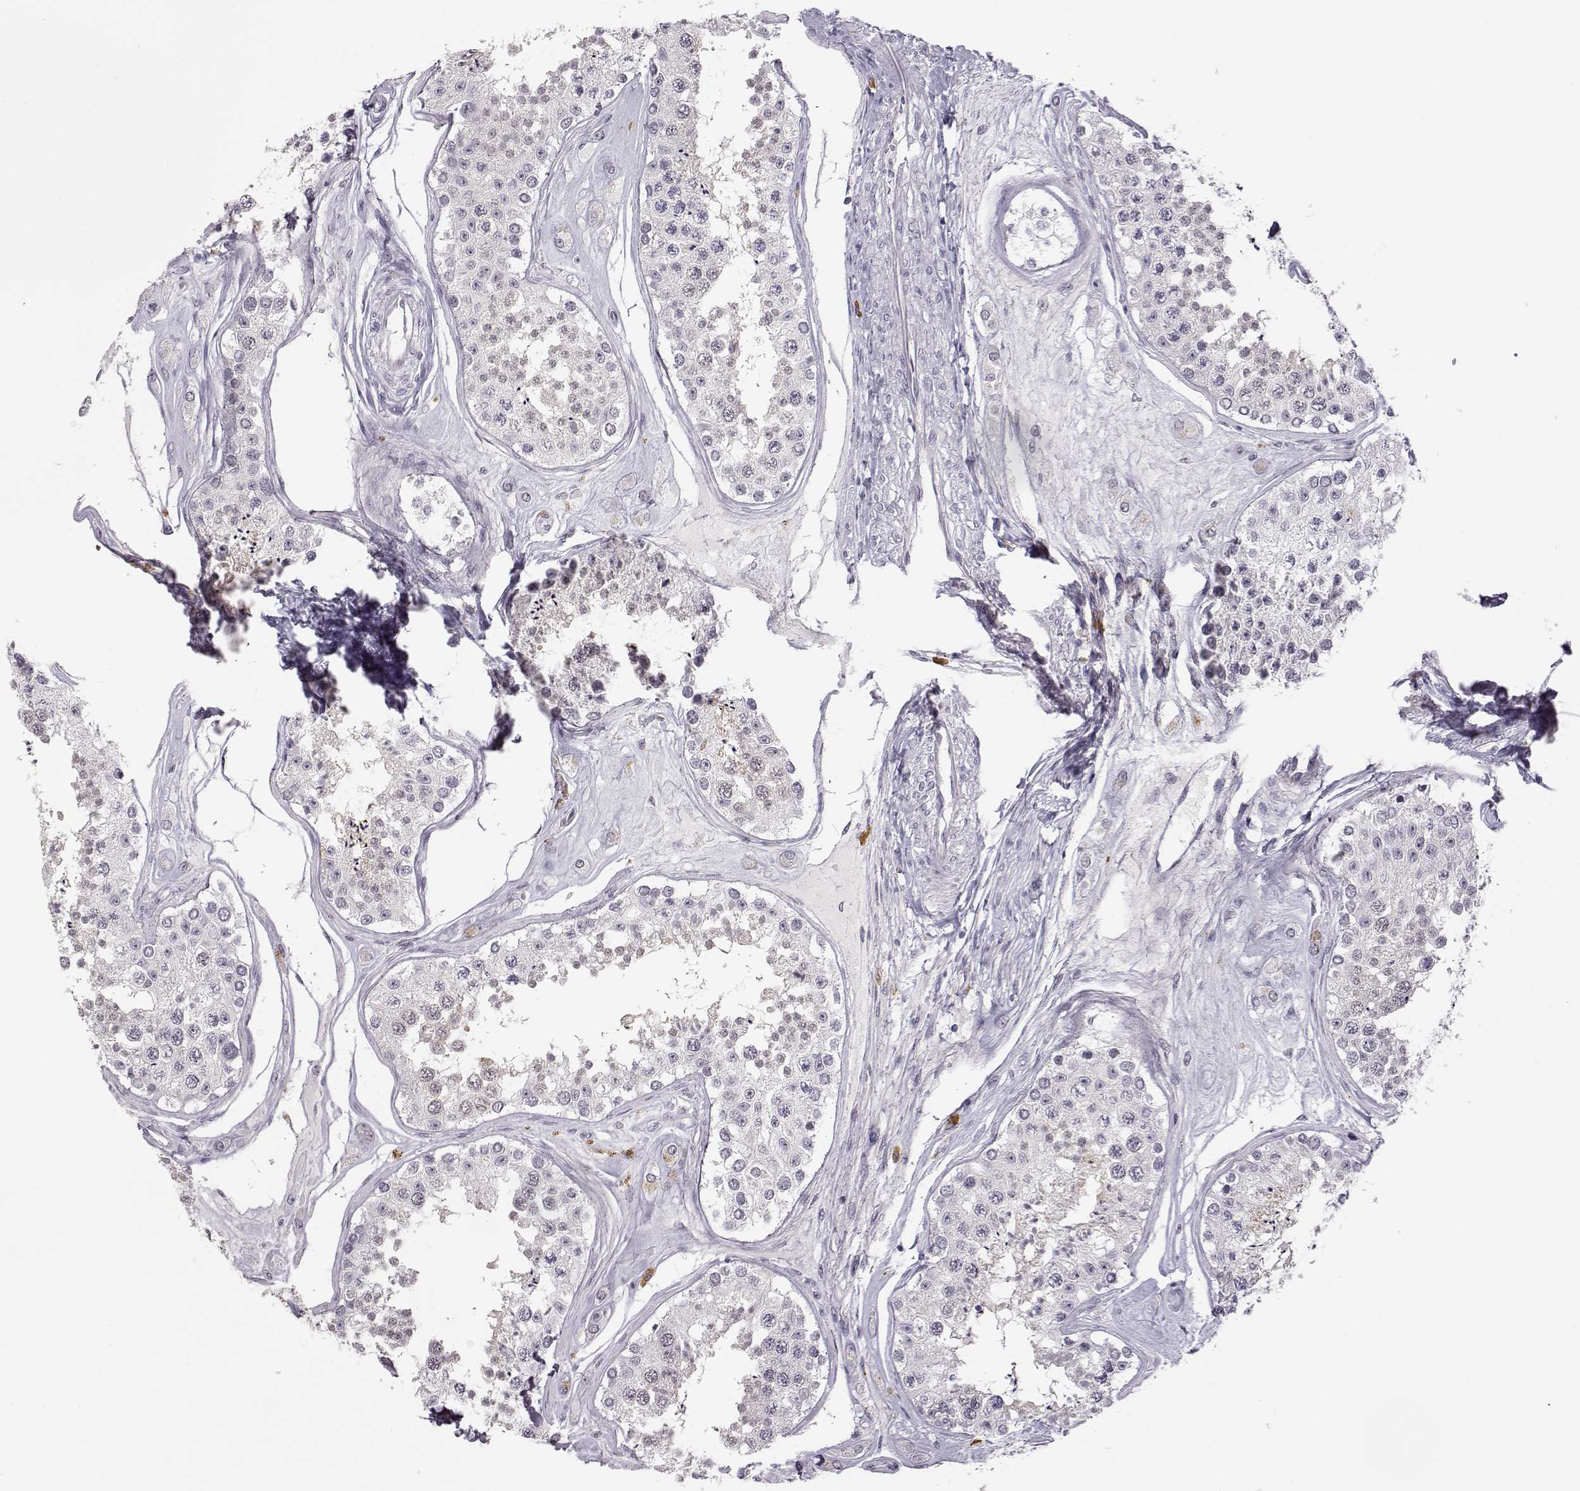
{"staining": {"intensity": "weak", "quantity": "<25%", "location": "cytoplasmic/membranous"}, "tissue": "testis", "cell_type": "Cells in seminiferous ducts", "image_type": "normal", "snomed": [{"axis": "morphology", "description": "Normal tissue, NOS"}, {"axis": "topography", "description": "Testis"}], "caption": "The IHC photomicrograph has no significant positivity in cells in seminiferous ducts of testis. (DAB immunohistochemistry visualized using brightfield microscopy, high magnification).", "gene": "VGF", "patient": {"sex": "male", "age": 25}}